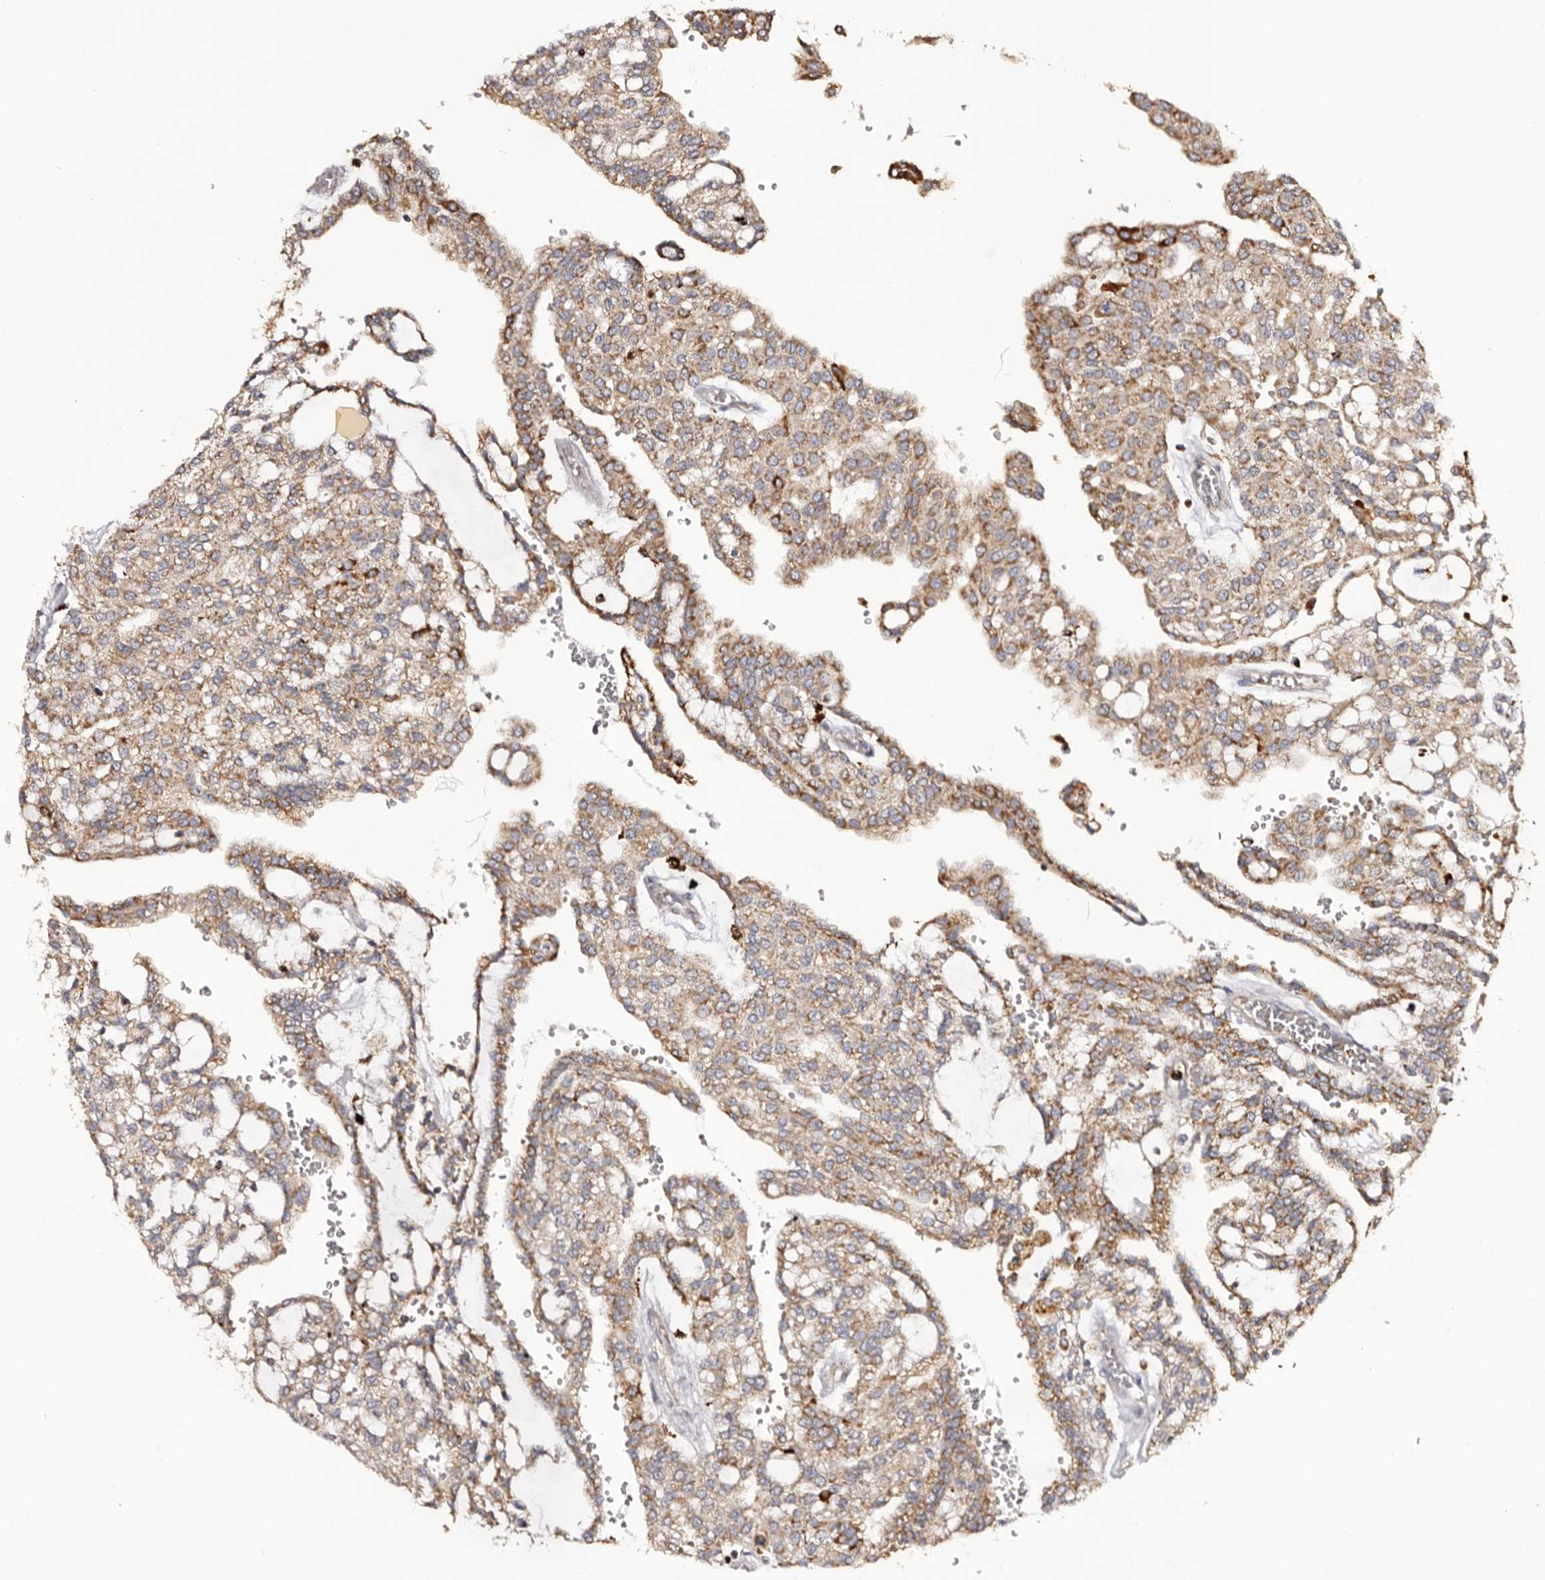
{"staining": {"intensity": "moderate", "quantity": ">75%", "location": "cytoplasmic/membranous"}, "tissue": "renal cancer", "cell_type": "Tumor cells", "image_type": "cancer", "snomed": [{"axis": "morphology", "description": "Adenocarcinoma, NOS"}, {"axis": "topography", "description": "Kidney"}], "caption": "The histopathology image displays a brown stain indicating the presence of a protein in the cytoplasmic/membranous of tumor cells in renal cancer (adenocarcinoma).", "gene": "MECR", "patient": {"sex": "male", "age": 63}}